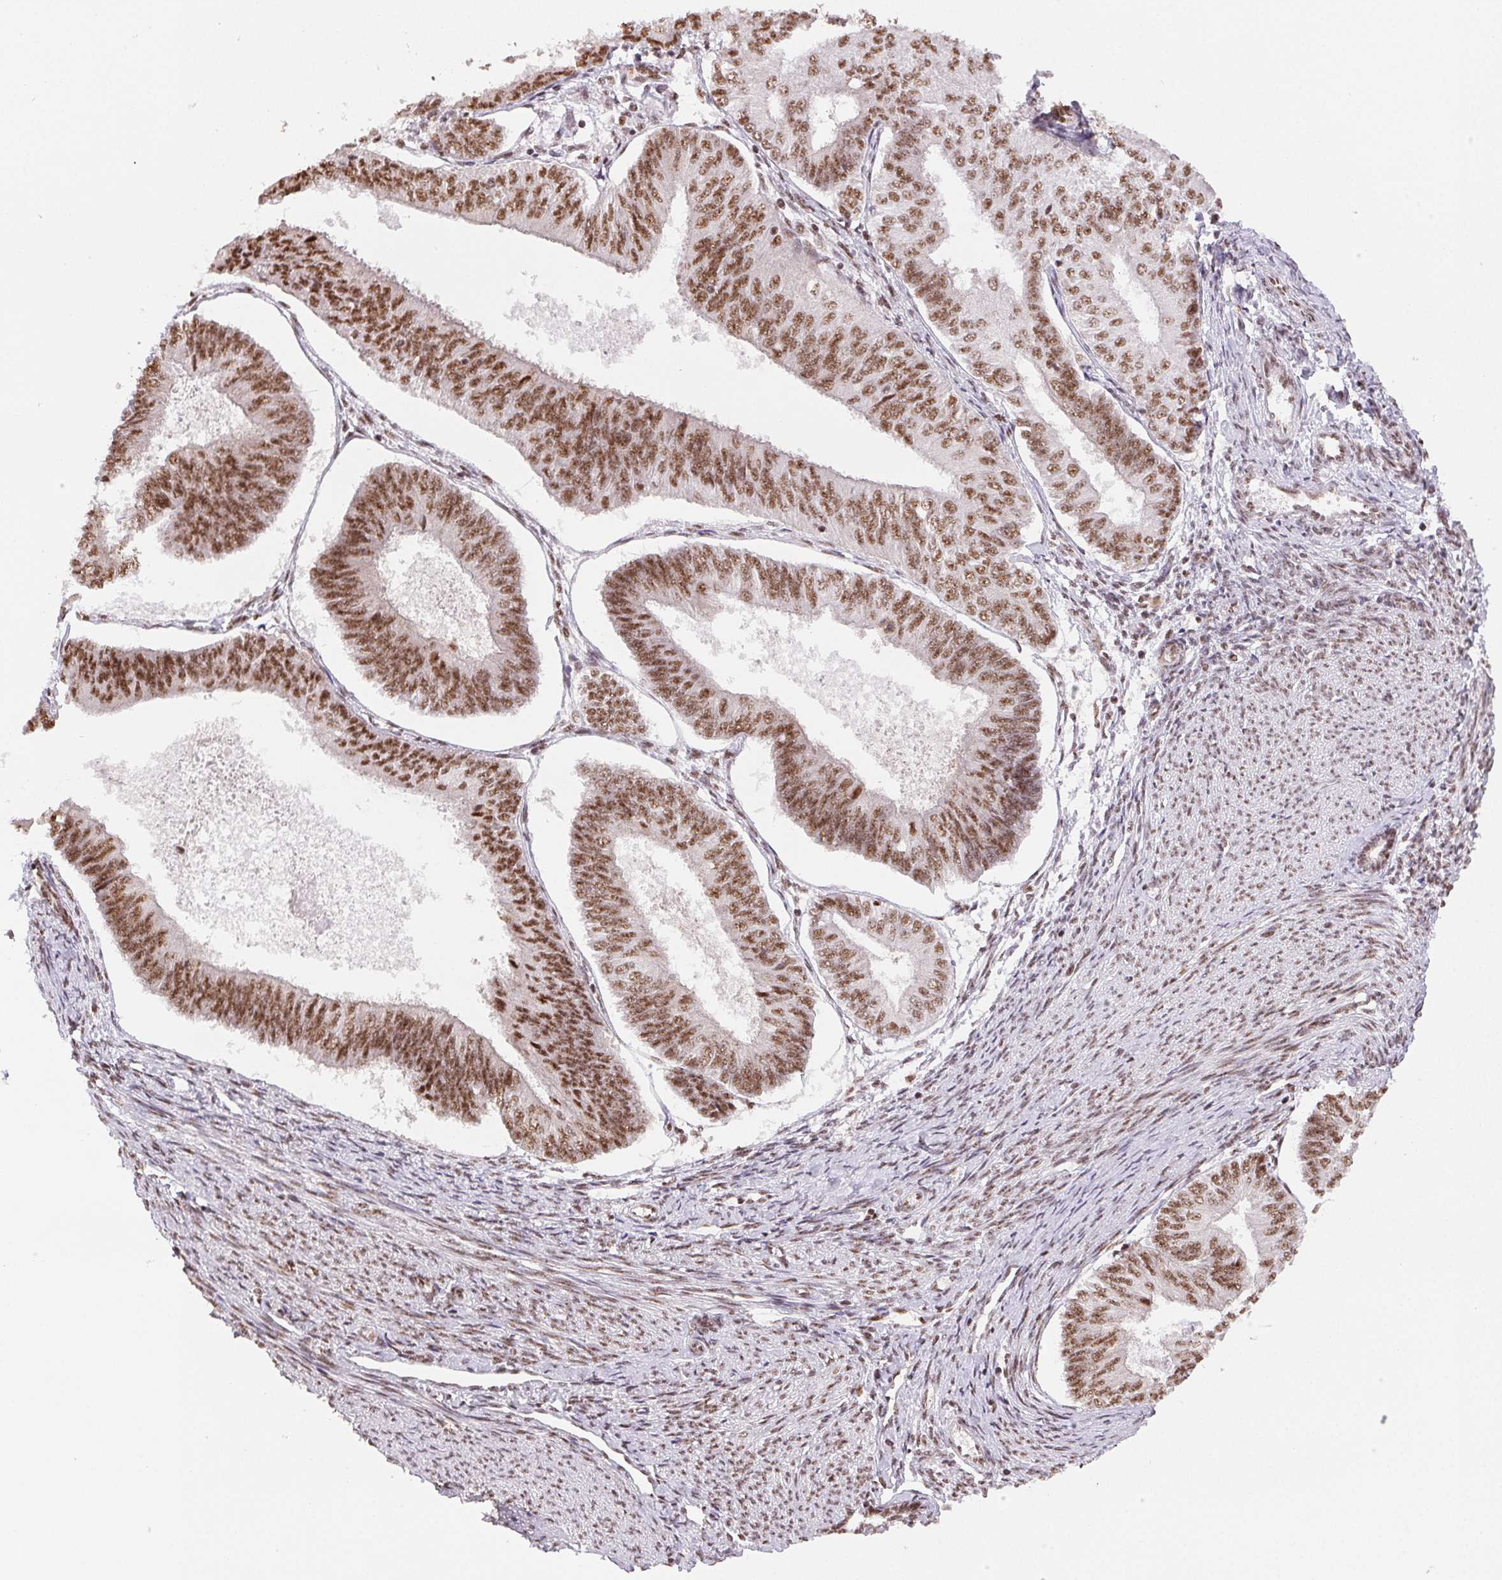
{"staining": {"intensity": "moderate", "quantity": ">75%", "location": "nuclear"}, "tissue": "endometrial cancer", "cell_type": "Tumor cells", "image_type": "cancer", "snomed": [{"axis": "morphology", "description": "Adenocarcinoma, NOS"}, {"axis": "topography", "description": "Endometrium"}], "caption": "IHC (DAB (3,3'-diaminobenzidine)) staining of endometrial cancer (adenocarcinoma) reveals moderate nuclear protein positivity in approximately >75% of tumor cells.", "gene": "IK", "patient": {"sex": "female", "age": 58}}